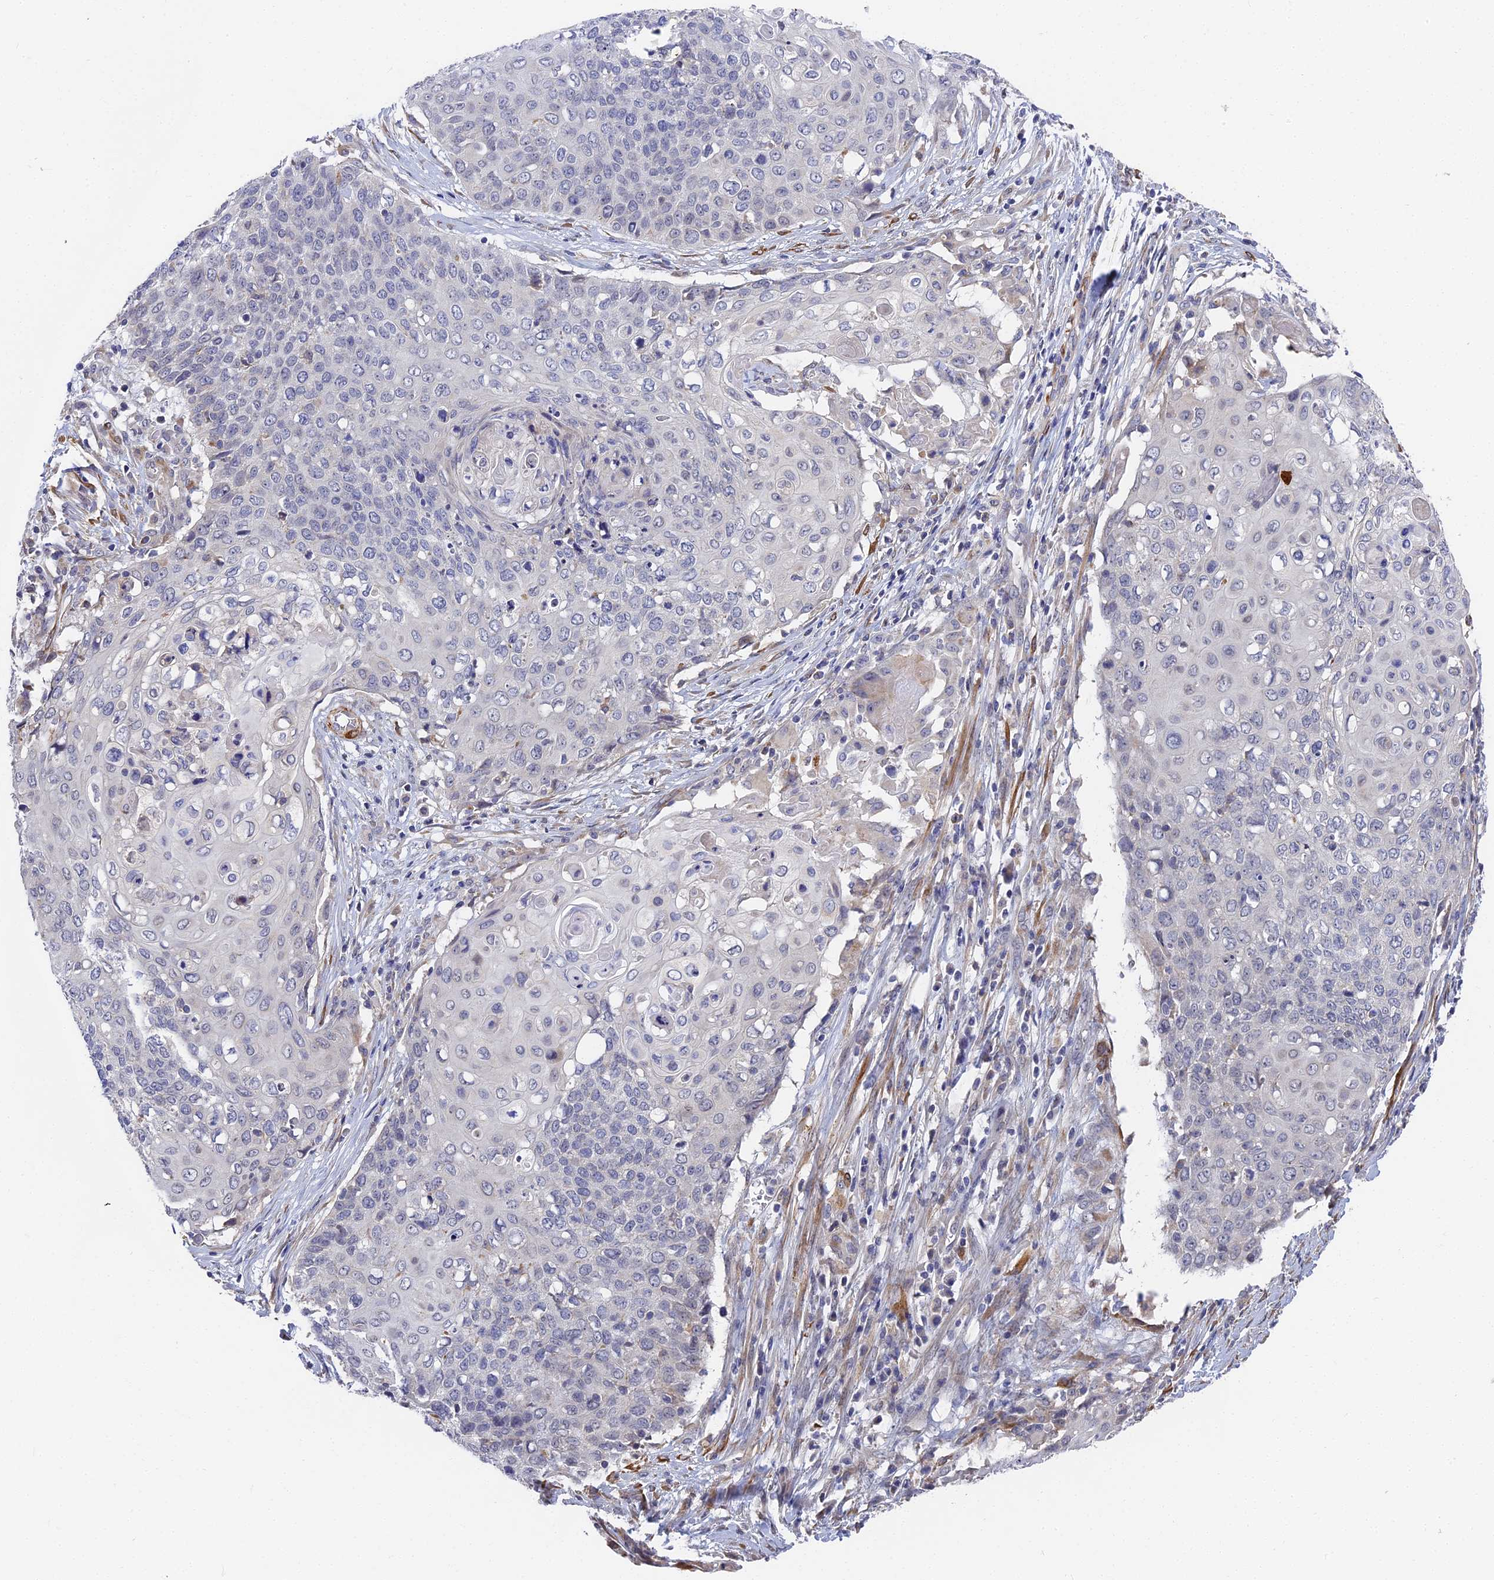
{"staining": {"intensity": "negative", "quantity": "none", "location": "none"}, "tissue": "cervical cancer", "cell_type": "Tumor cells", "image_type": "cancer", "snomed": [{"axis": "morphology", "description": "Squamous cell carcinoma, NOS"}, {"axis": "topography", "description": "Cervix"}], "caption": "A high-resolution micrograph shows immunohistochemistry (IHC) staining of squamous cell carcinoma (cervical), which exhibits no significant expression in tumor cells. The staining is performed using DAB brown chromogen with nuclei counter-stained in using hematoxylin.", "gene": "CCDC113", "patient": {"sex": "female", "age": 39}}